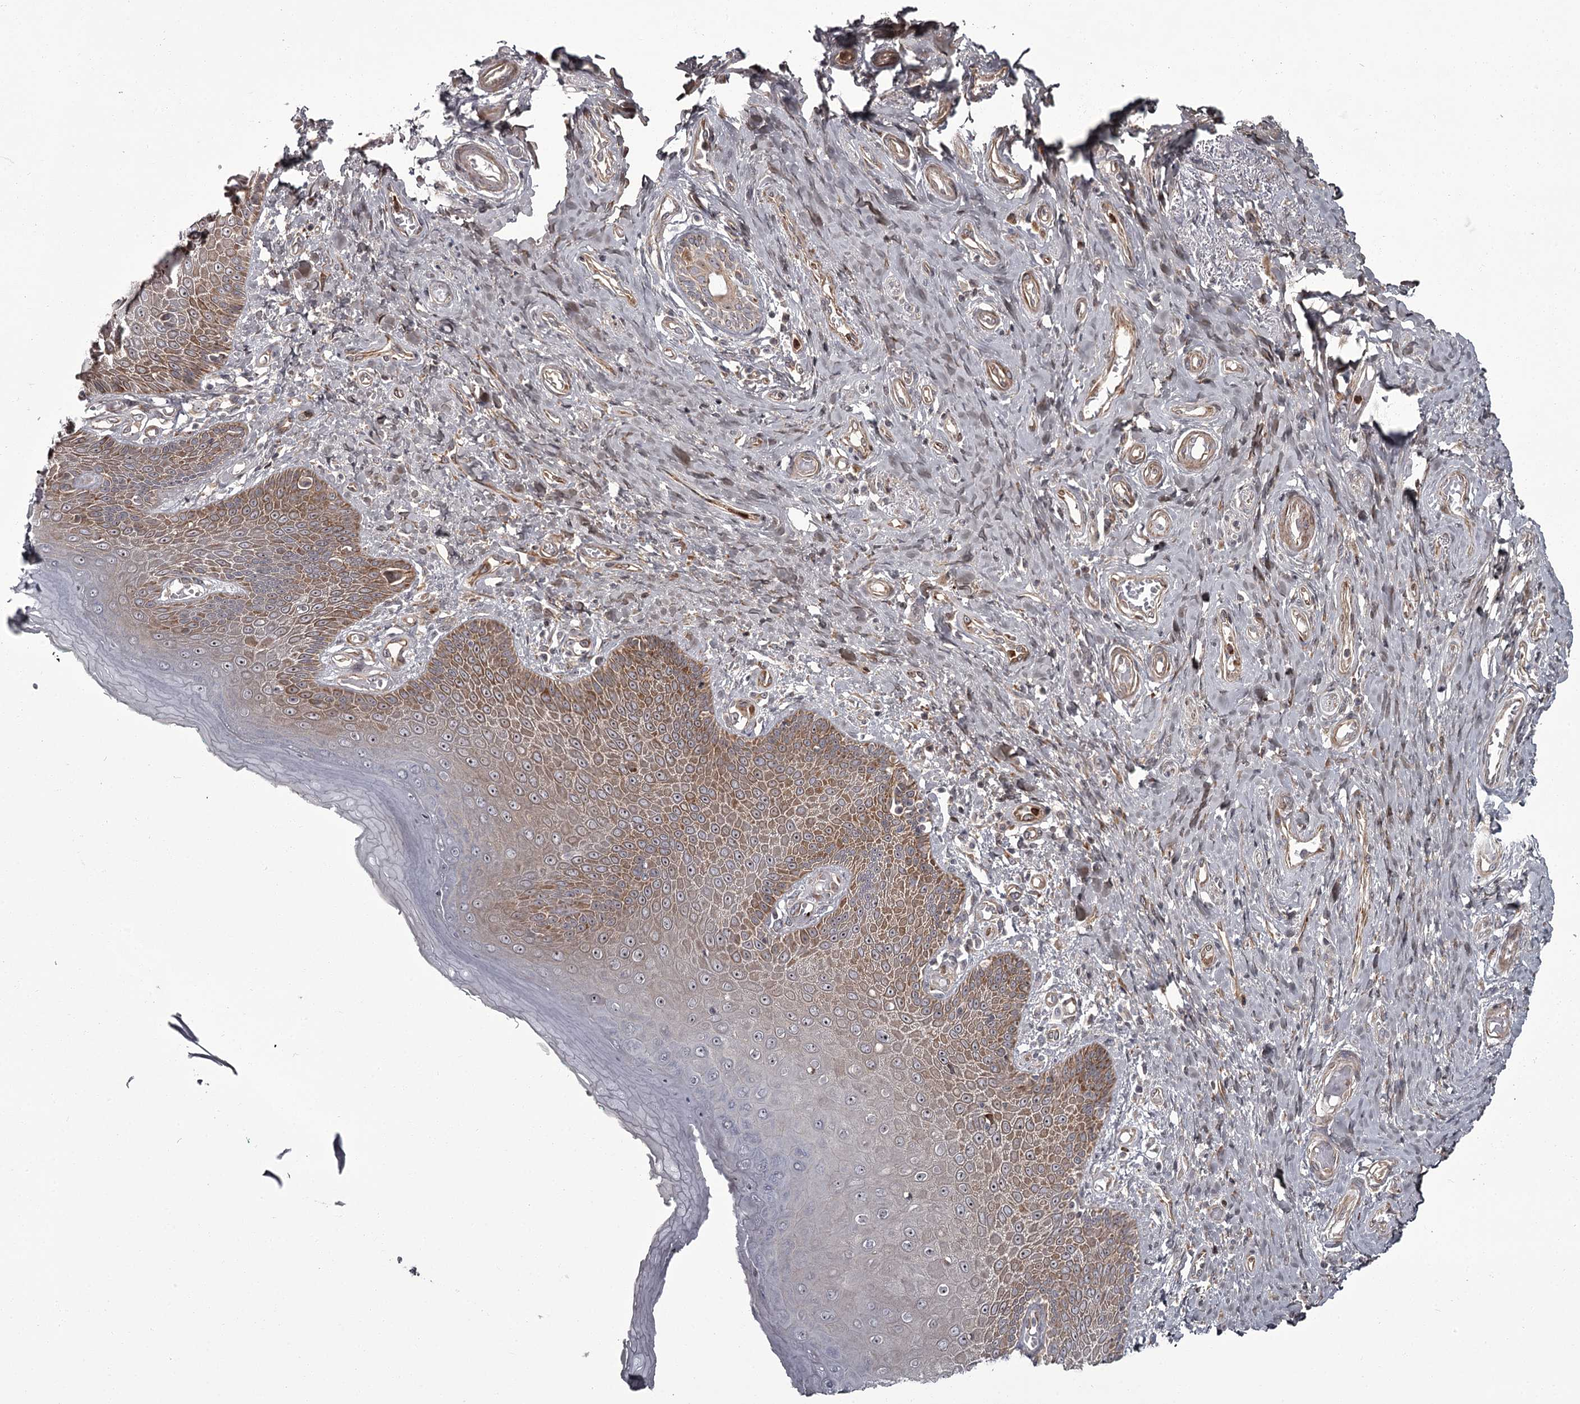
{"staining": {"intensity": "moderate", "quantity": "25%-75%", "location": "cytoplasmic/membranous"}, "tissue": "skin", "cell_type": "Epidermal cells", "image_type": "normal", "snomed": [{"axis": "morphology", "description": "Normal tissue, NOS"}, {"axis": "topography", "description": "Anal"}], "caption": "IHC (DAB (3,3'-diaminobenzidine)) staining of unremarkable human skin demonstrates moderate cytoplasmic/membranous protein expression in approximately 25%-75% of epidermal cells. (DAB (3,3'-diaminobenzidine) IHC with brightfield microscopy, high magnification).", "gene": "THAP9", "patient": {"sex": "male", "age": 78}}